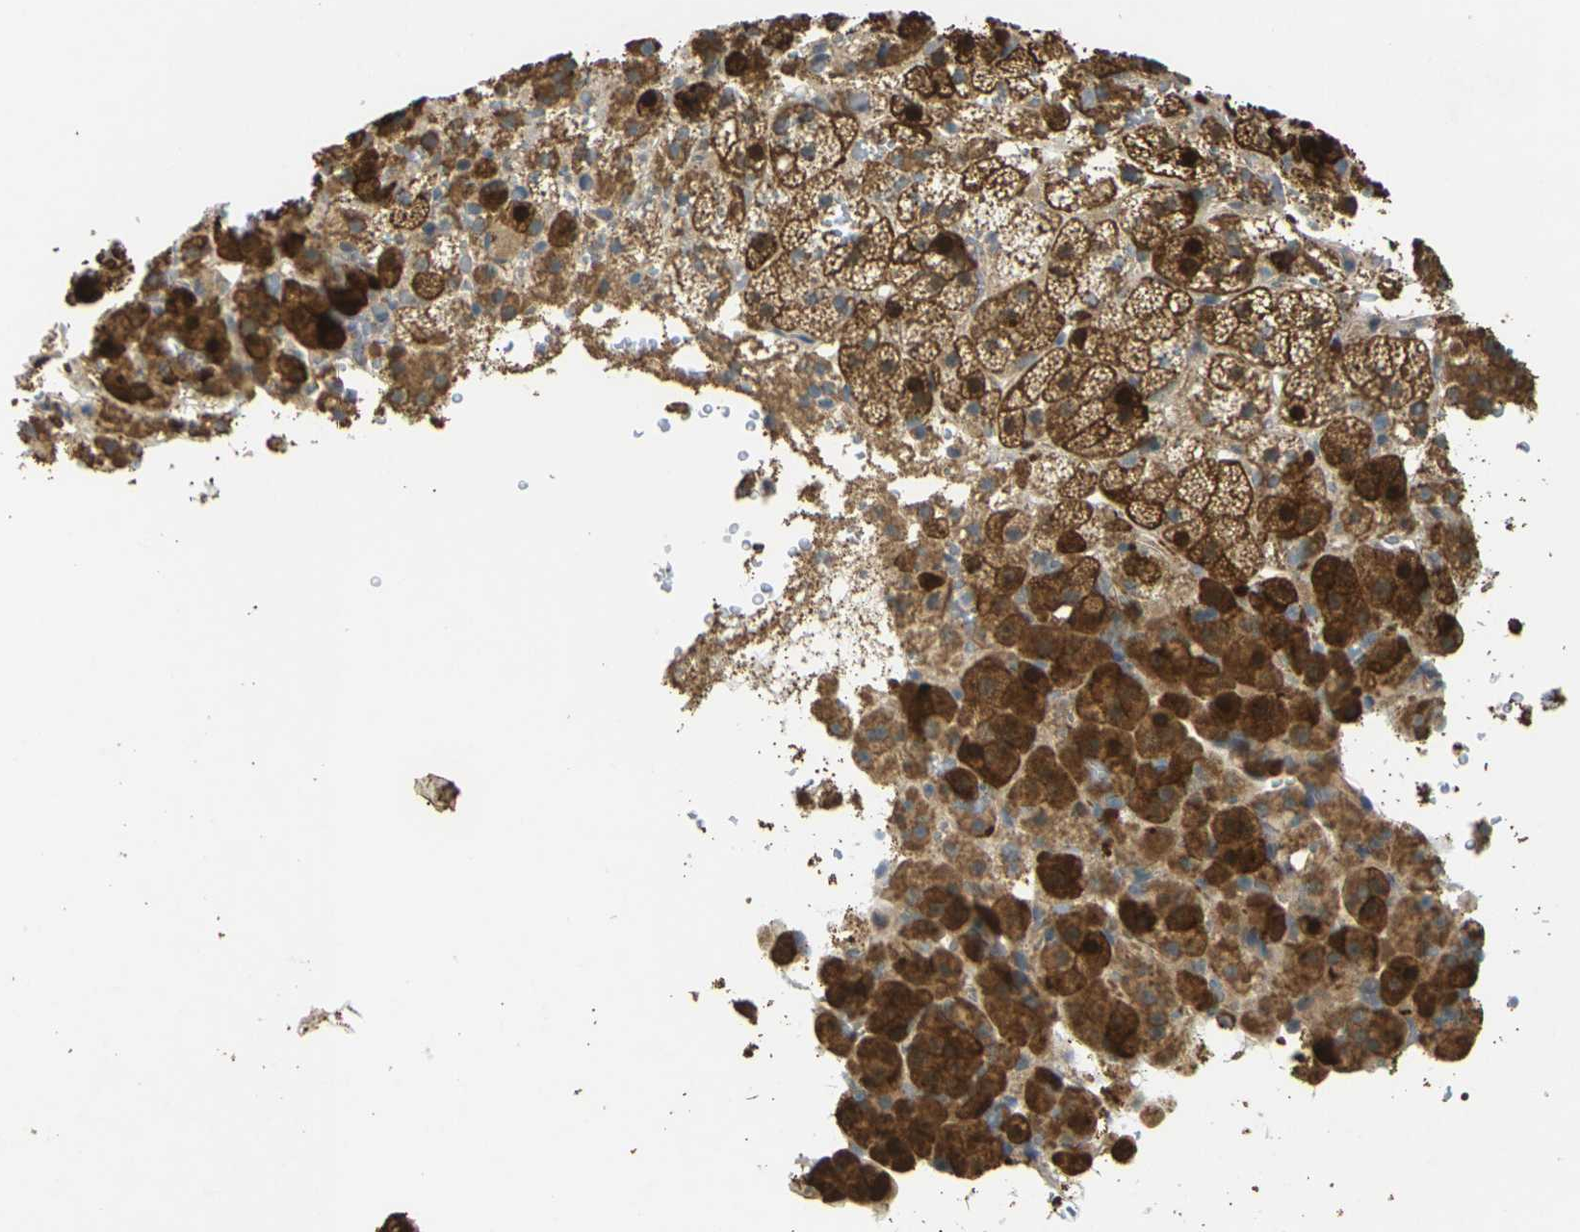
{"staining": {"intensity": "strong", "quantity": ">75%", "location": "cytoplasmic/membranous"}, "tissue": "adrenal gland", "cell_type": "Glandular cells", "image_type": "normal", "snomed": [{"axis": "morphology", "description": "Normal tissue, NOS"}, {"axis": "topography", "description": "Adrenal gland"}], "caption": "Brown immunohistochemical staining in unremarkable human adrenal gland exhibits strong cytoplasmic/membranous staining in about >75% of glandular cells. Ihc stains the protein in brown and the nuclei are stained blue.", "gene": "KSR1", "patient": {"sex": "female", "age": 59}}